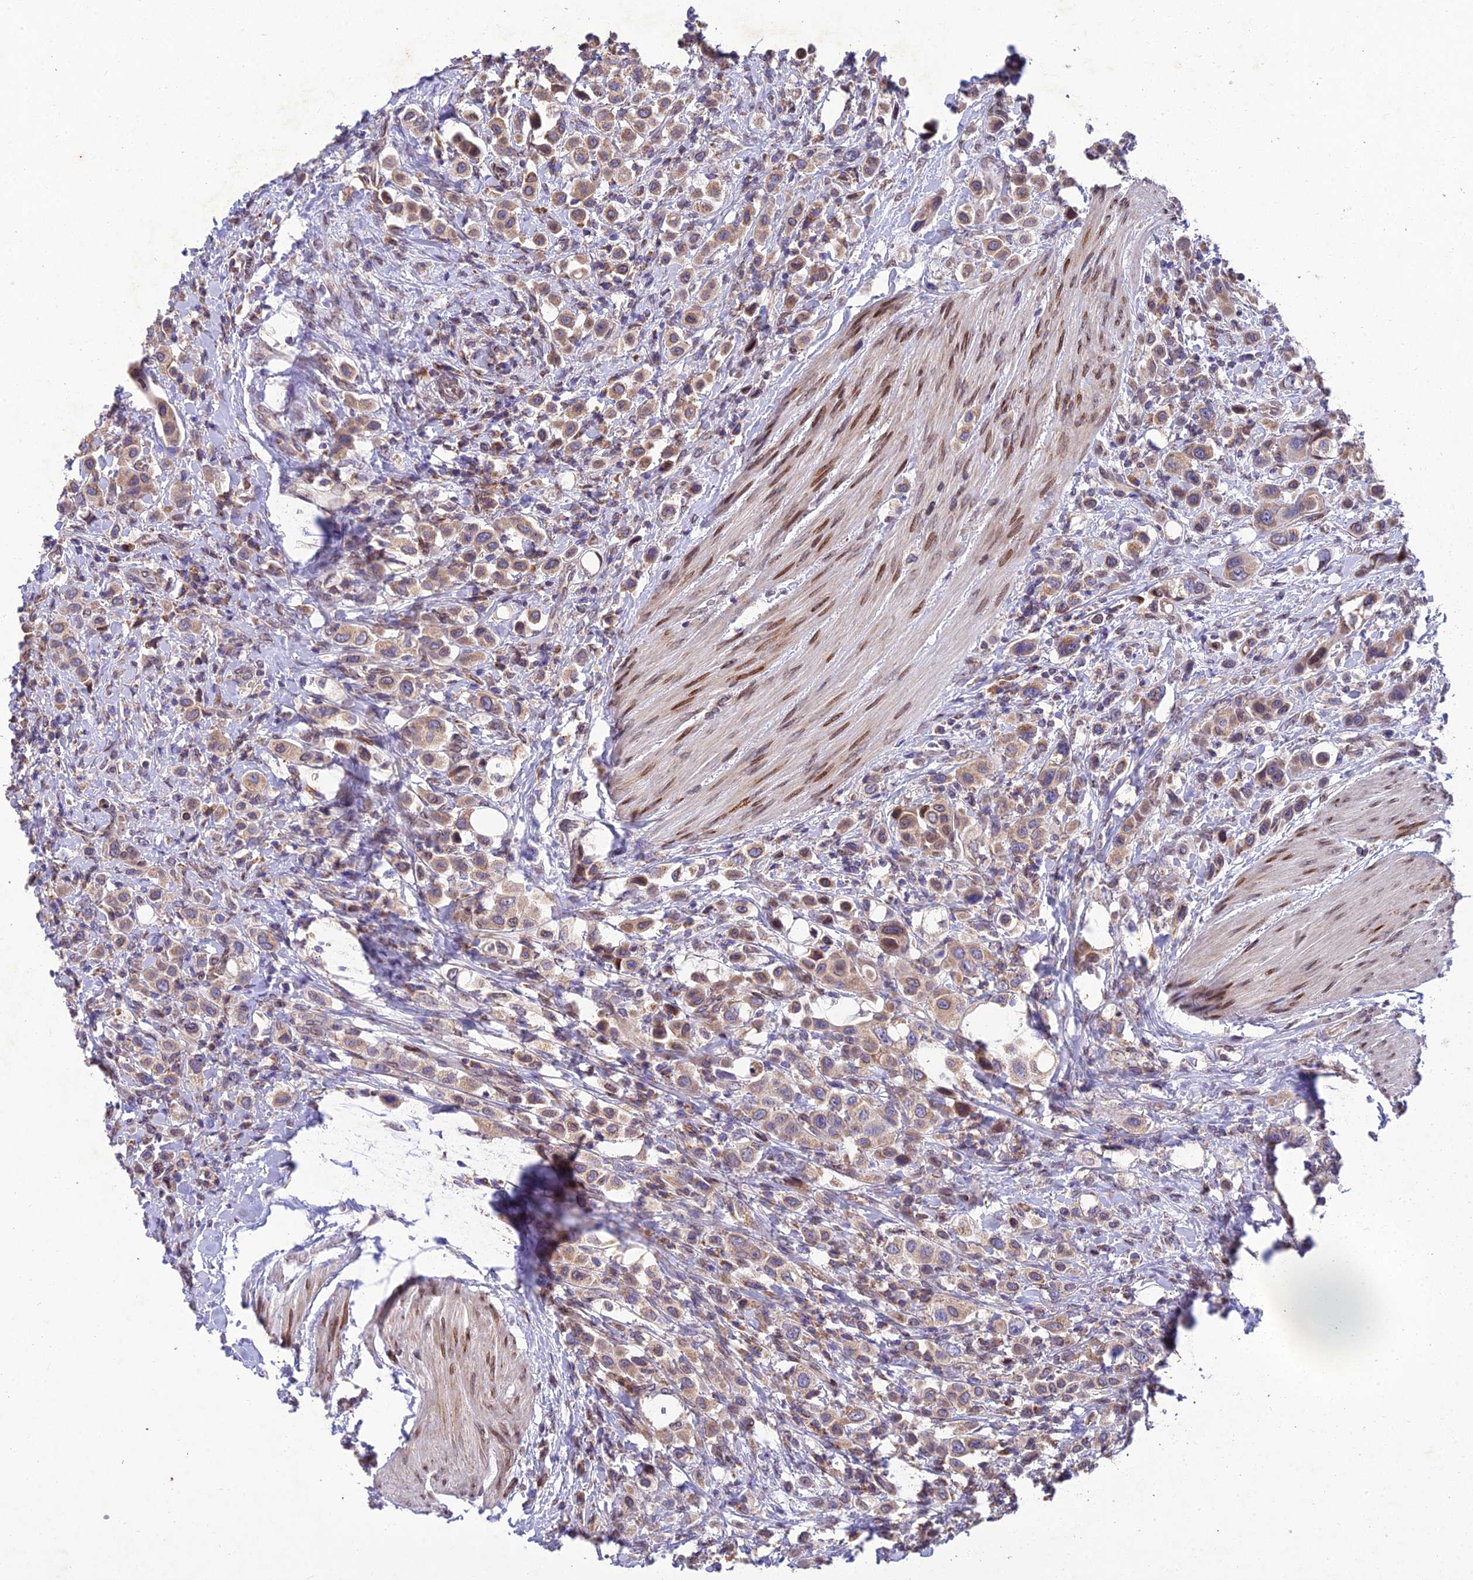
{"staining": {"intensity": "moderate", "quantity": ">75%", "location": "cytoplasmic/membranous"}, "tissue": "urothelial cancer", "cell_type": "Tumor cells", "image_type": "cancer", "snomed": [{"axis": "morphology", "description": "Urothelial carcinoma, High grade"}, {"axis": "topography", "description": "Urinary bladder"}], "caption": "The immunohistochemical stain shows moderate cytoplasmic/membranous staining in tumor cells of urothelial cancer tissue. (Stains: DAB in brown, nuclei in blue, Microscopy: brightfield microscopy at high magnification).", "gene": "MGAT2", "patient": {"sex": "male", "age": 50}}